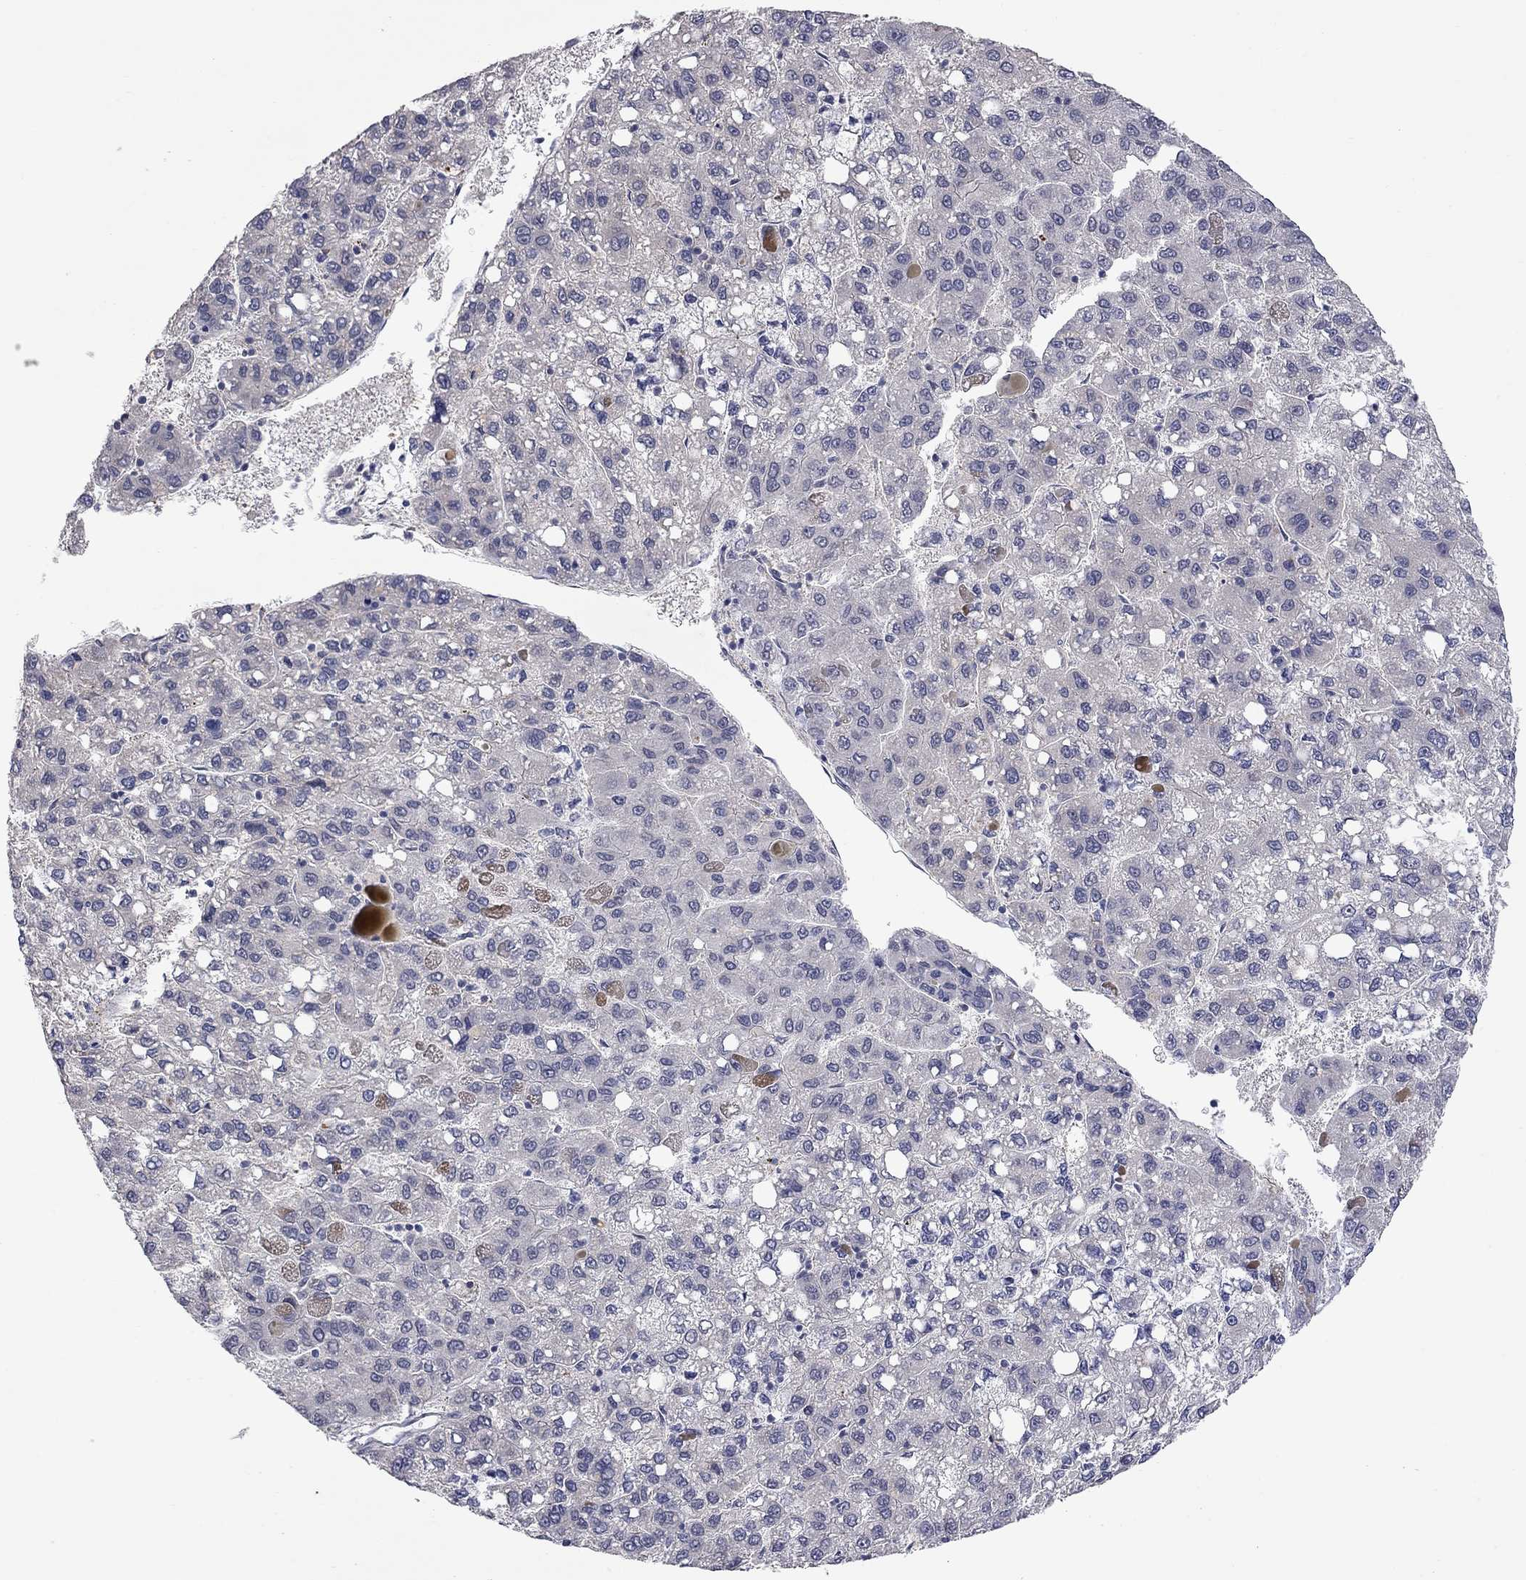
{"staining": {"intensity": "negative", "quantity": "none", "location": "none"}, "tissue": "liver cancer", "cell_type": "Tumor cells", "image_type": "cancer", "snomed": [{"axis": "morphology", "description": "Carcinoma, Hepatocellular, NOS"}, {"axis": "topography", "description": "Liver"}], "caption": "Liver hepatocellular carcinoma was stained to show a protein in brown. There is no significant staining in tumor cells. (DAB immunohistochemistry with hematoxylin counter stain).", "gene": "FABP12", "patient": {"sex": "female", "age": 82}}